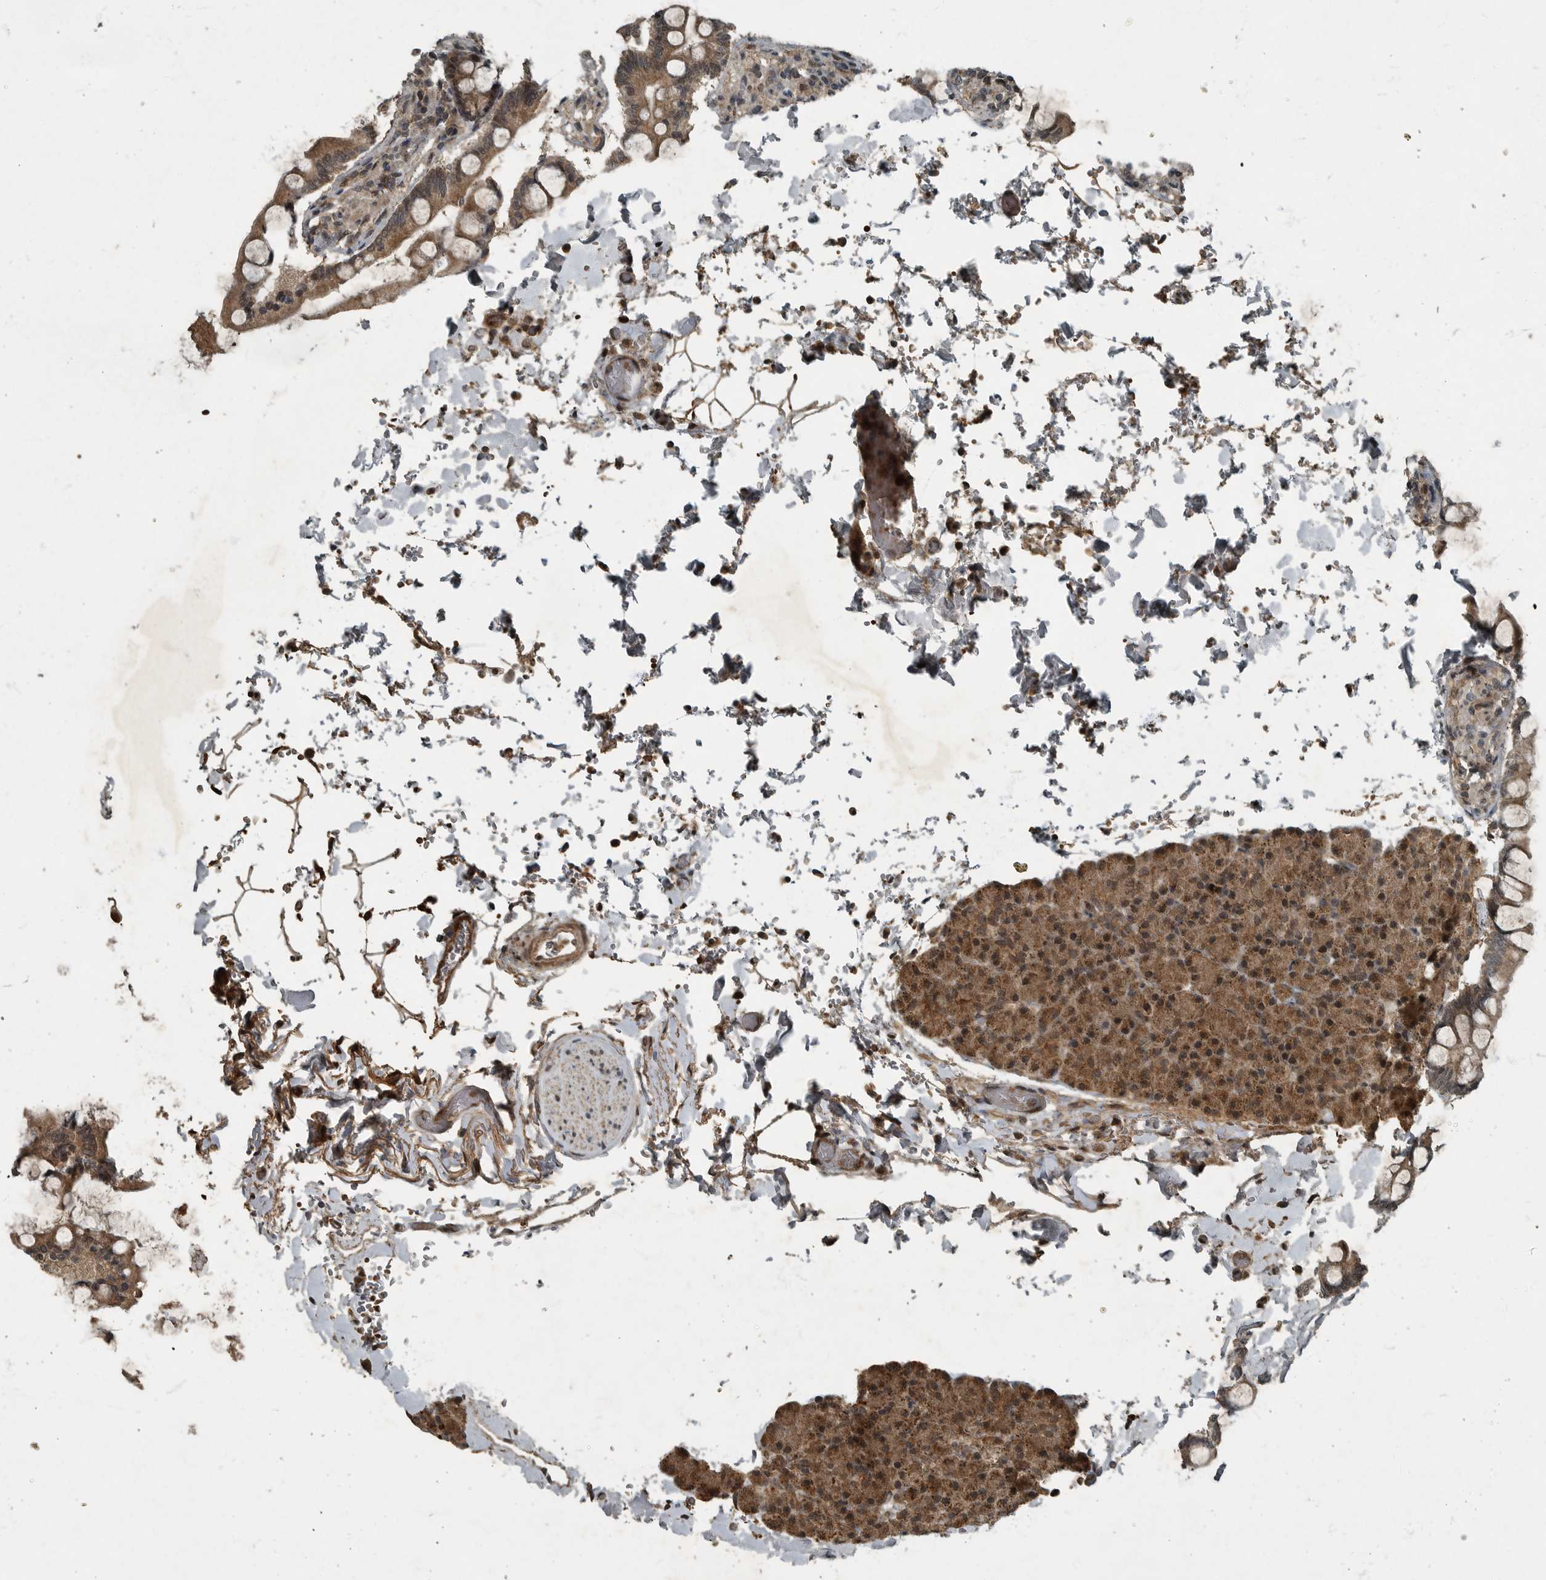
{"staining": {"intensity": "moderate", "quantity": ">75%", "location": "cytoplasmic/membranous,nuclear"}, "tissue": "pancreas", "cell_type": "Exocrine glandular cells", "image_type": "normal", "snomed": [{"axis": "morphology", "description": "Normal tissue, NOS"}, {"axis": "topography", "description": "Pancreas"}], "caption": "High-magnification brightfield microscopy of unremarkable pancreas stained with DAB (3,3'-diaminobenzidine) (brown) and counterstained with hematoxylin (blue). exocrine glandular cells exhibit moderate cytoplasmic/membranous,nuclear expression is identified in approximately>75% of cells. The protein of interest is stained brown, and the nuclei are stained in blue (DAB IHC with brightfield microscopy, high magnification).", "gene": "FOXO1", "patient": {"sex": "female", "age": 43}}